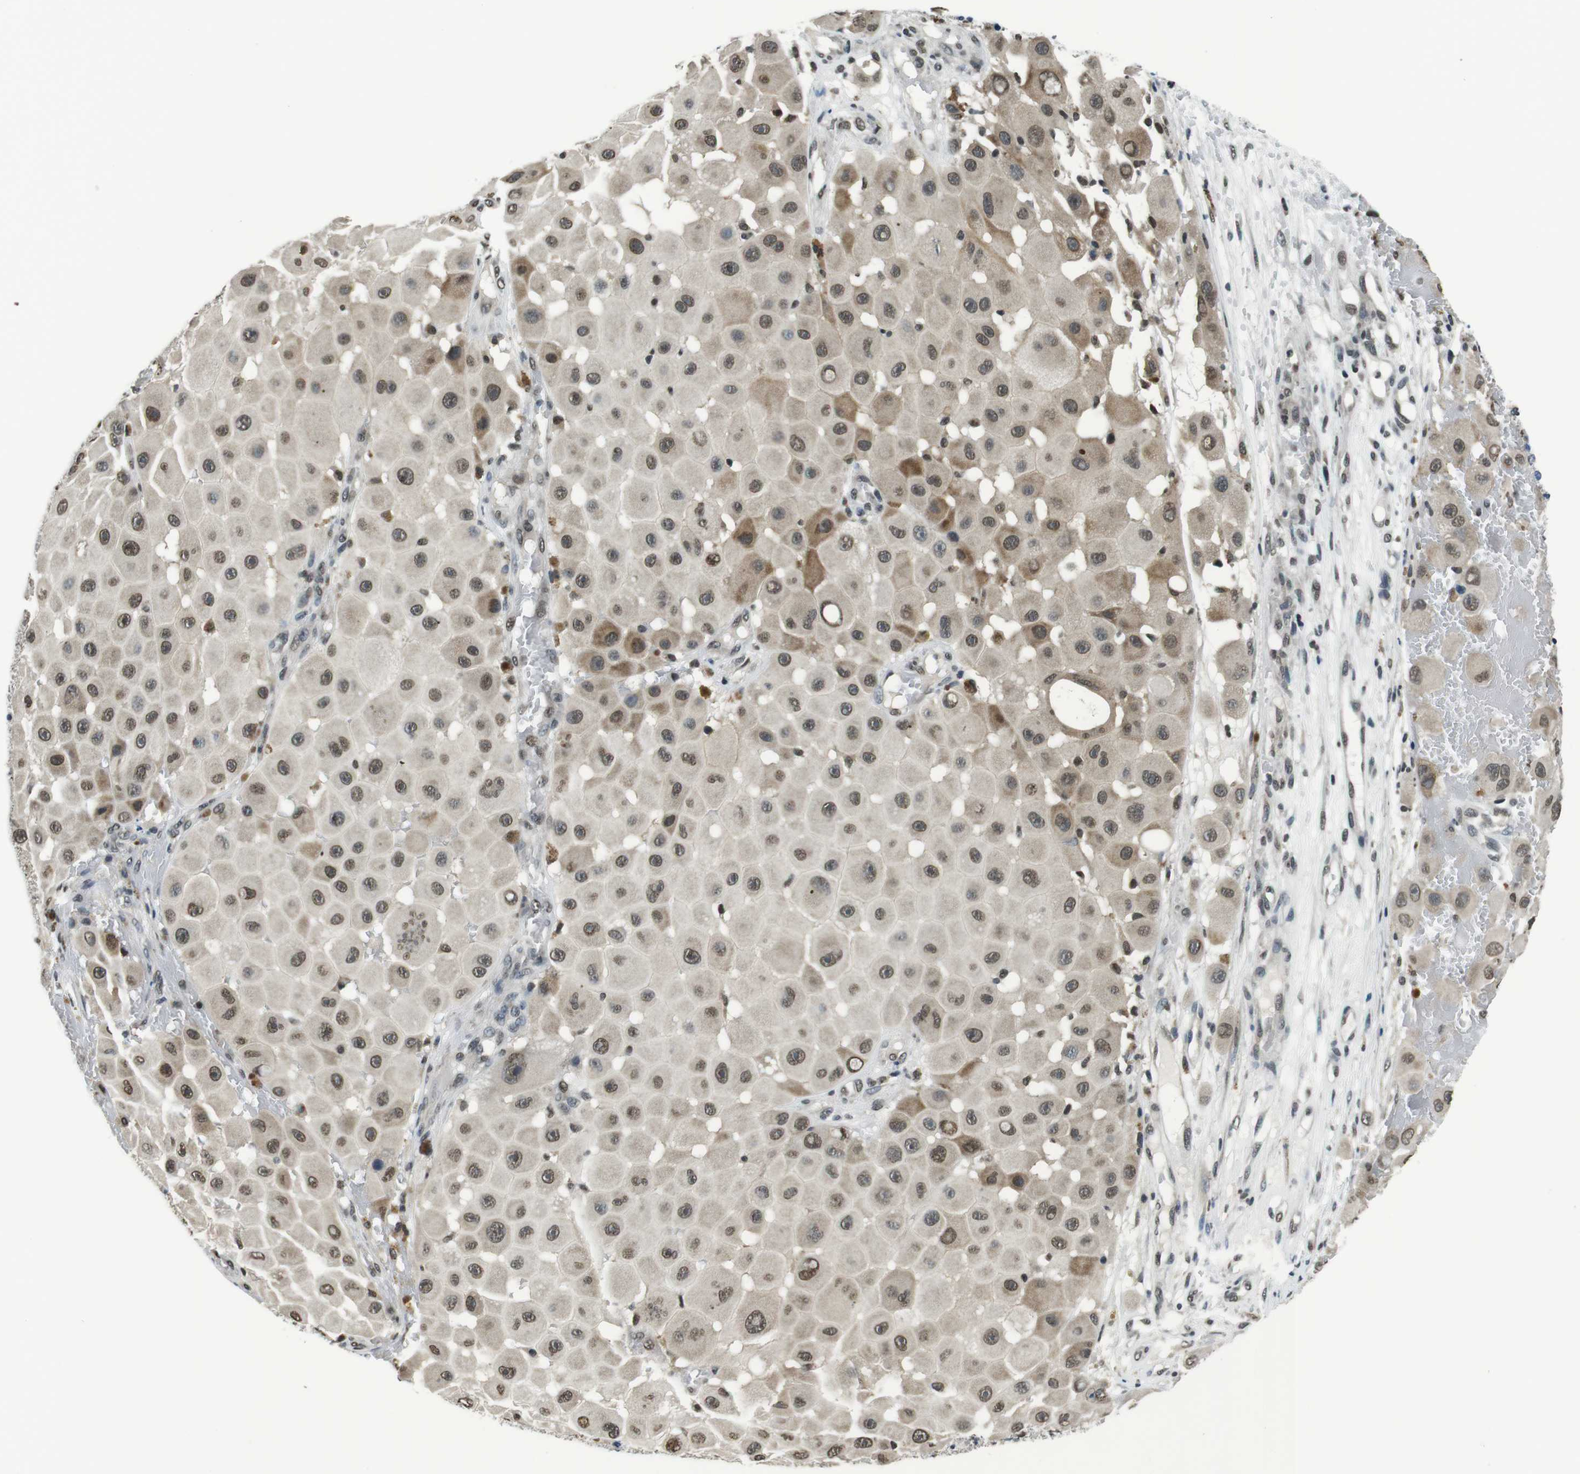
{"staining": {"intensity": "weak", "quantity": ">75%", "location": "cytoplasmic/membranous,nuclear"}, "tissue": "melanoma", "cell_type": "Tumor cells", "image_type": "cancer", "snomed": [{"axis": "morphology", "description": "Malignant melanoma, NOS"}, {"axis": "topography", "description": "Skin"}], "caption": "Immunohistochemical staining of malignant melanoma shows weak cytoplasmic/membranous and nuclear protein staining in about >75% of tumor cells.", "gene": "NEK4", "patient": {"sex": "female", "age": 81}}